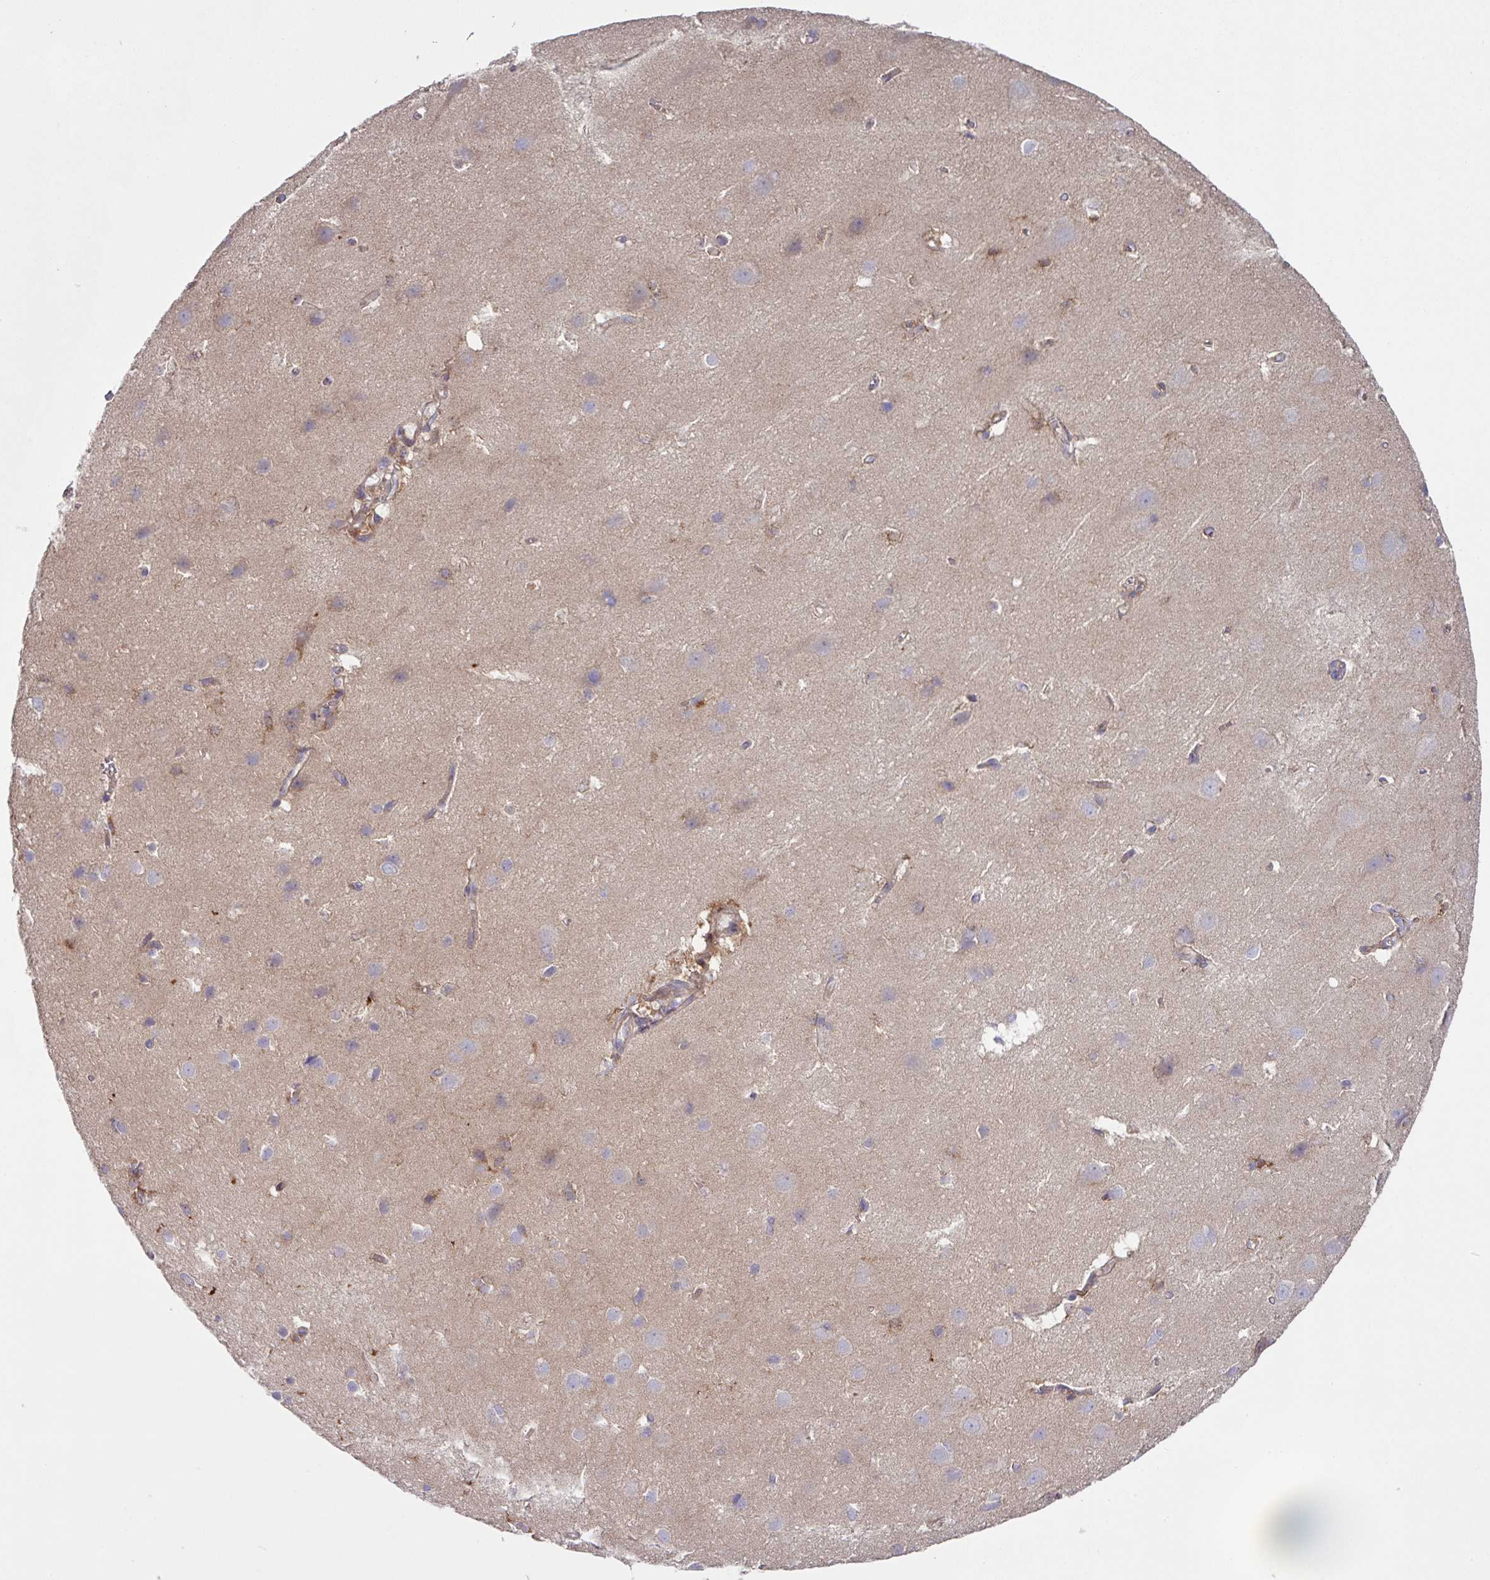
{"staining": {"intensity": "moderate", "quantity": ">75%", "location": "cytoplasmic/membranous"}, "tissue": "cerebral cortex", "cell_type": "Endothelial cells", "image_type": "normal", "snomed": [{"axis": "morphology", "description": "Normal tissue, NOS"}, {"axis": "topography", "description": "Cerebral cortex"}], "caption": "The histopathology image reveals immunohistochemical staining of unremarkable cerebral cortex. There is moderate cytoplasmic/membranous positivity is identified in approximately >75% of endothelial cells.", "gene": "RIC1", "patient": {"sex": "male", "age": 37}}